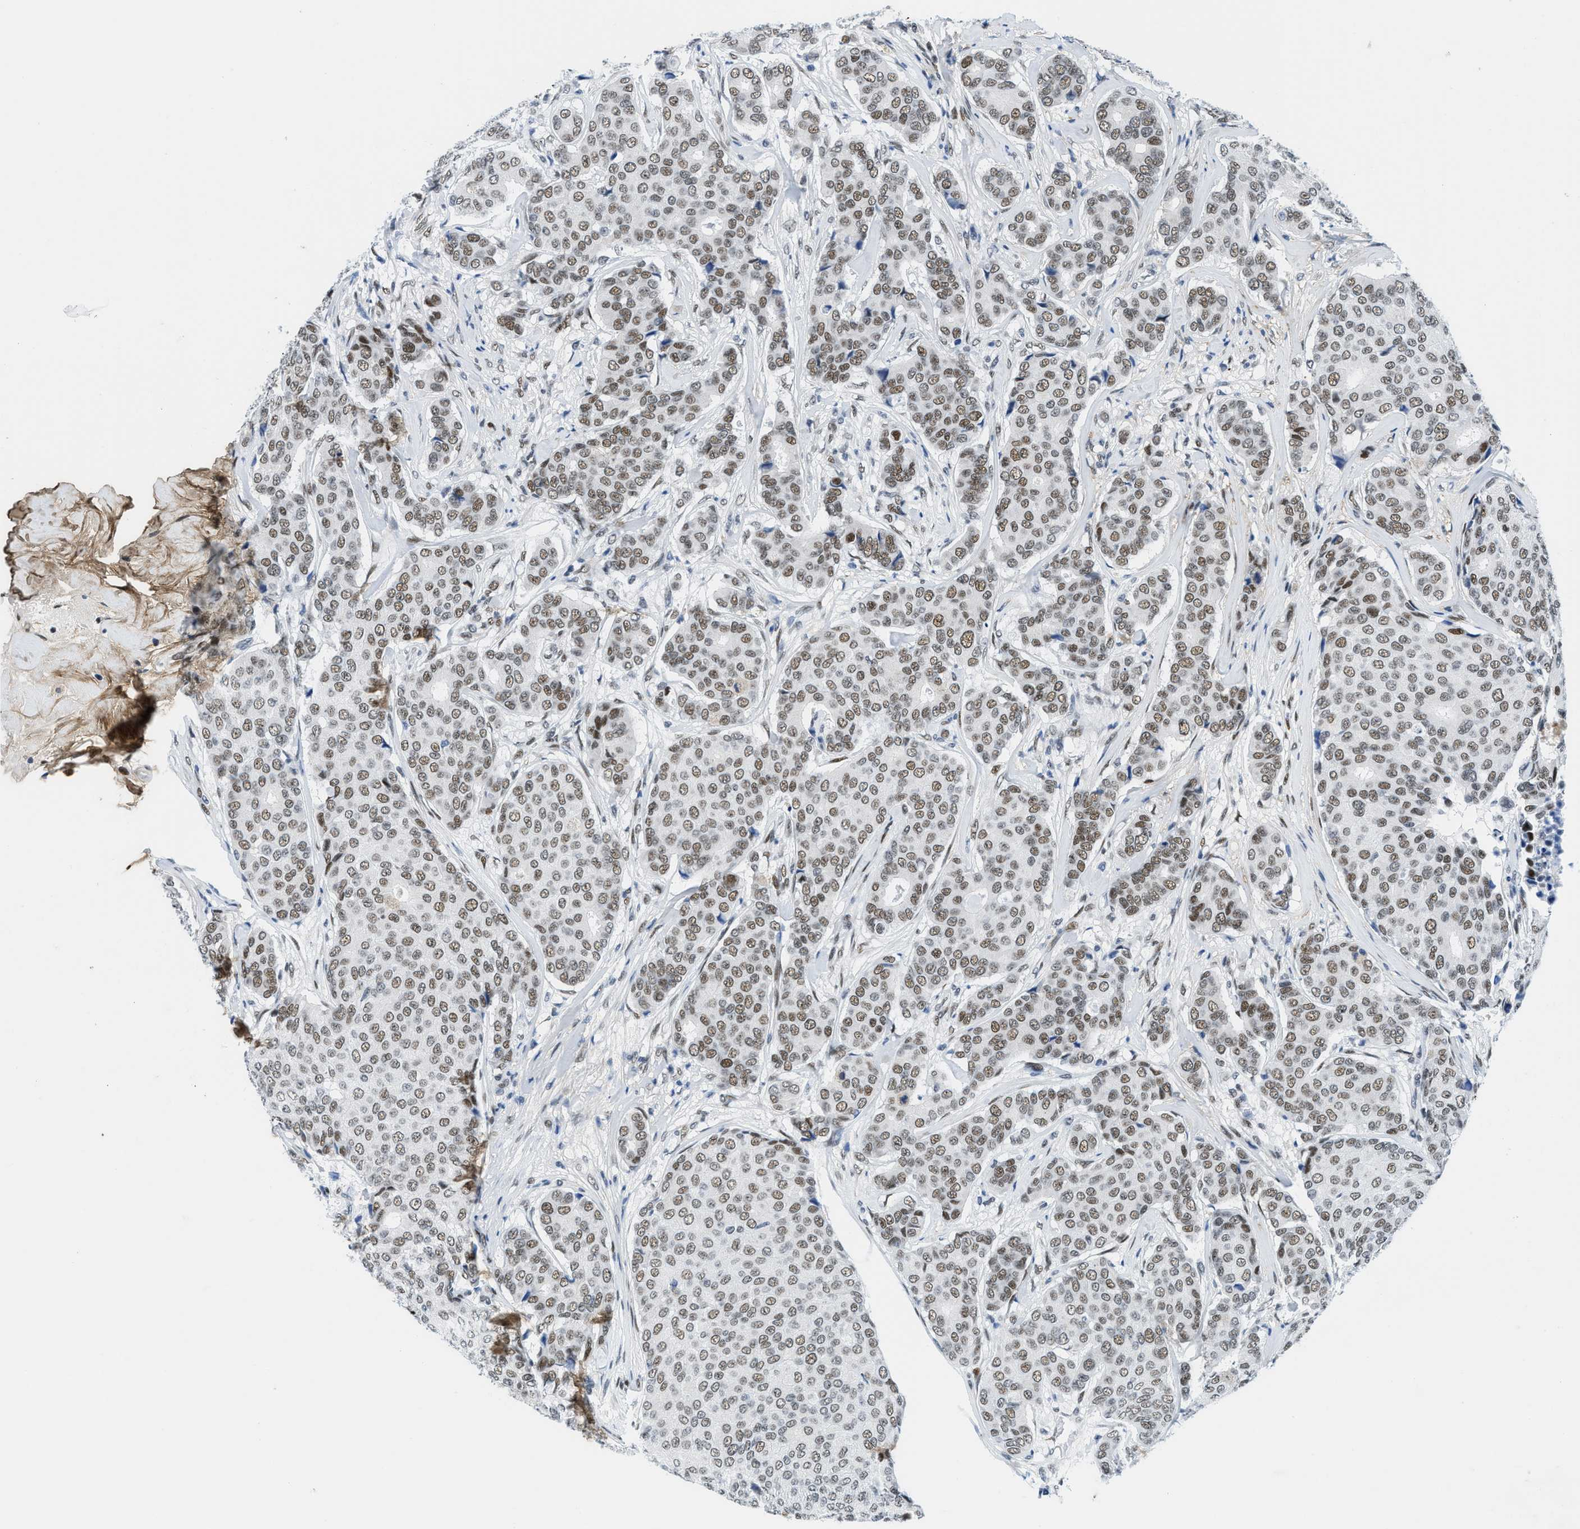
{"staining": {"intensity": "moderate", "quantity": ">75%", "location": "nuclear"}, "tissue": "breast cancer", "cell_type": "Tumor cells", "image_type": "cancer", "snomed": [{"axis": "morphology", "description": "Duct carcinoma"}, {"axis": "topography", "description": "Breast"}], "caption": "IHC micrograph of infiltrating ductal carcinoma (breast) stained for a protein (brown), which exhibits medium levels of moderate nuclear positivity in approximately >75% of tumor cells.", "gene": "SMARCAD1", "patient": {"sex": "female", "age": 75}}